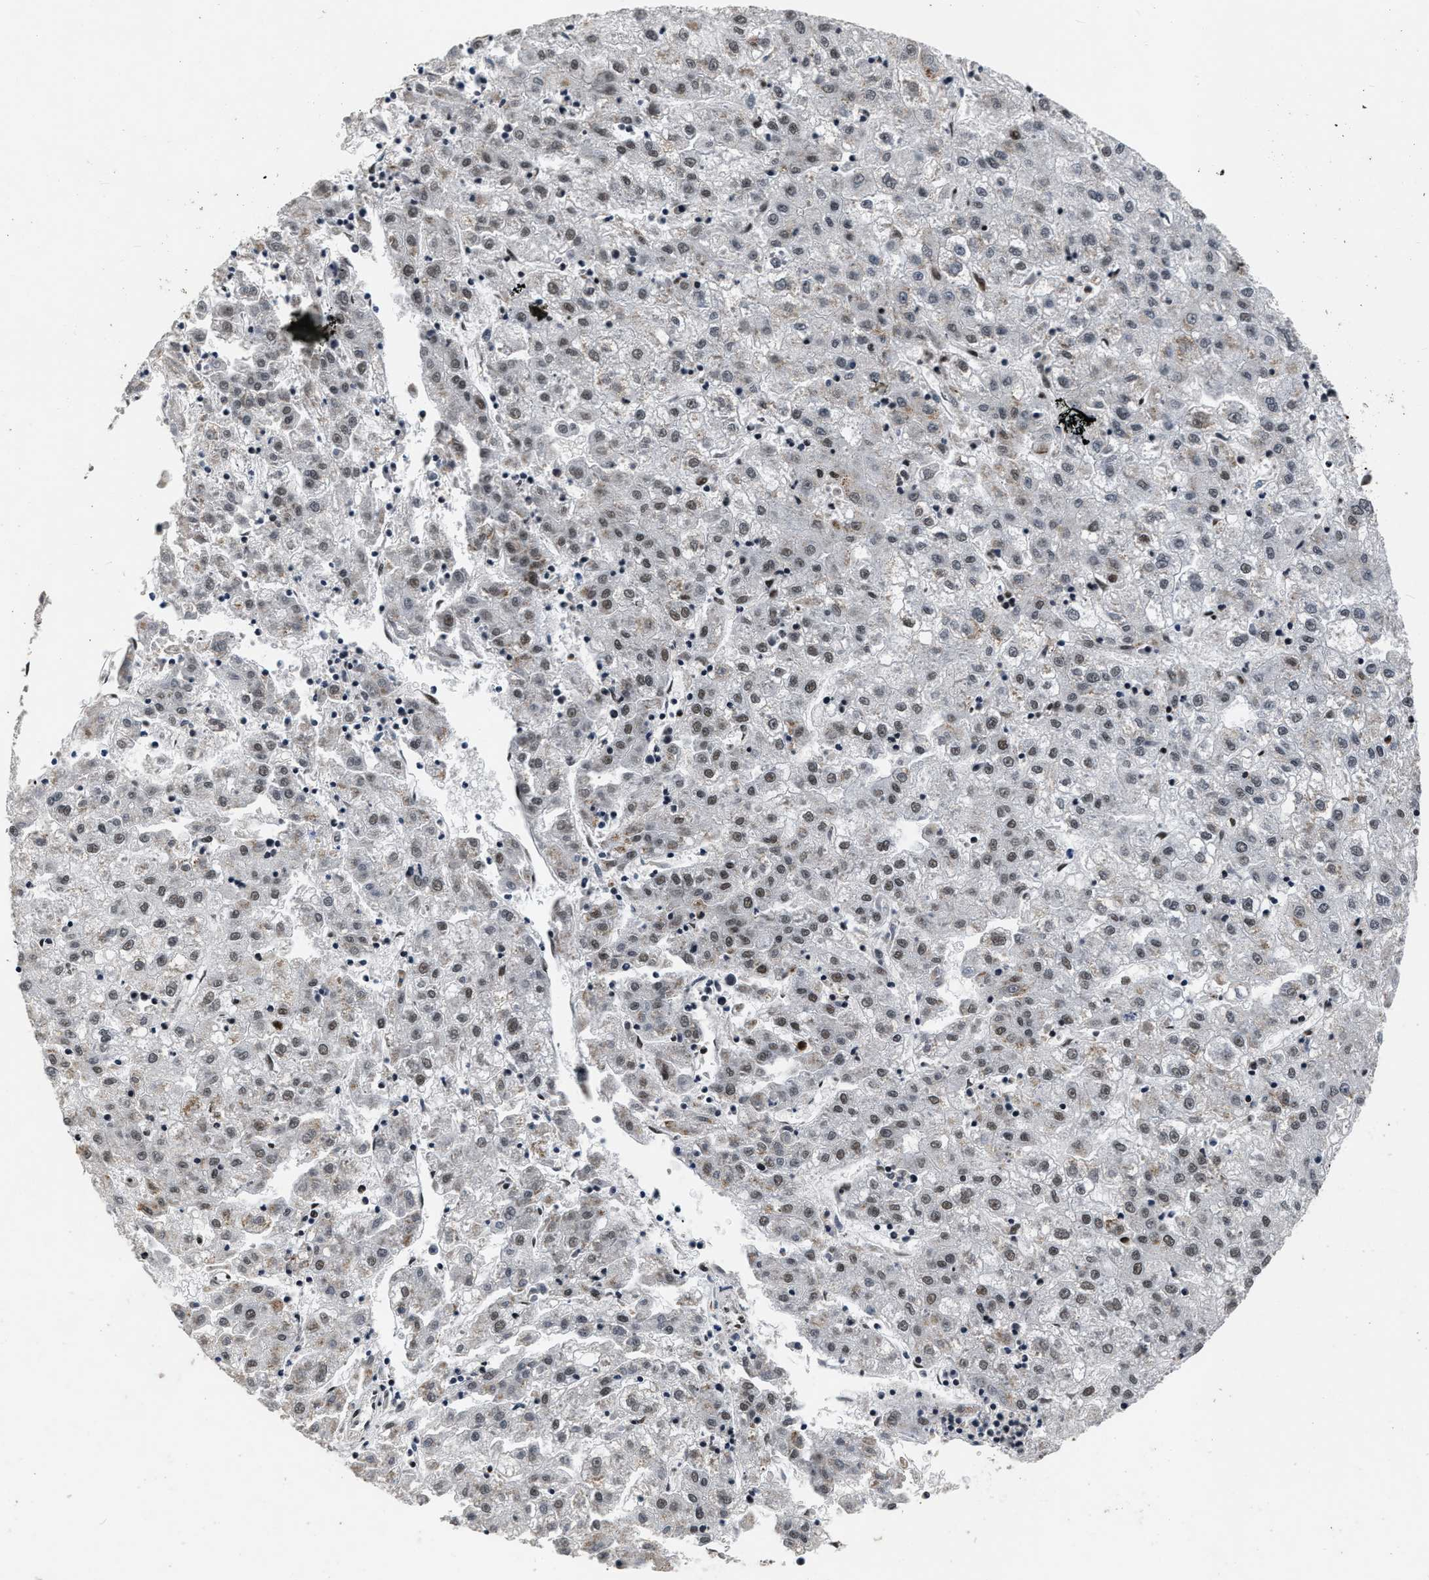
{"staining": {"intensity": "weak", "quantity": ">75%", "location": "nuclear"}, "tissue": "liver cancer", "cell_type": "Tumor cells", "image_type": "cancer", "snomed": [{"axis": "morphology", "description": "Carcinoma, Hepatocellular, NOS"}, {"axis": "topography", "description": "Liver"}], "caption": "Human liver cancer stained with a protein marker shows weak staining in tumor cells.", "gene": "SMARCB1", "patient": {"sex": "male", "age": 72}}